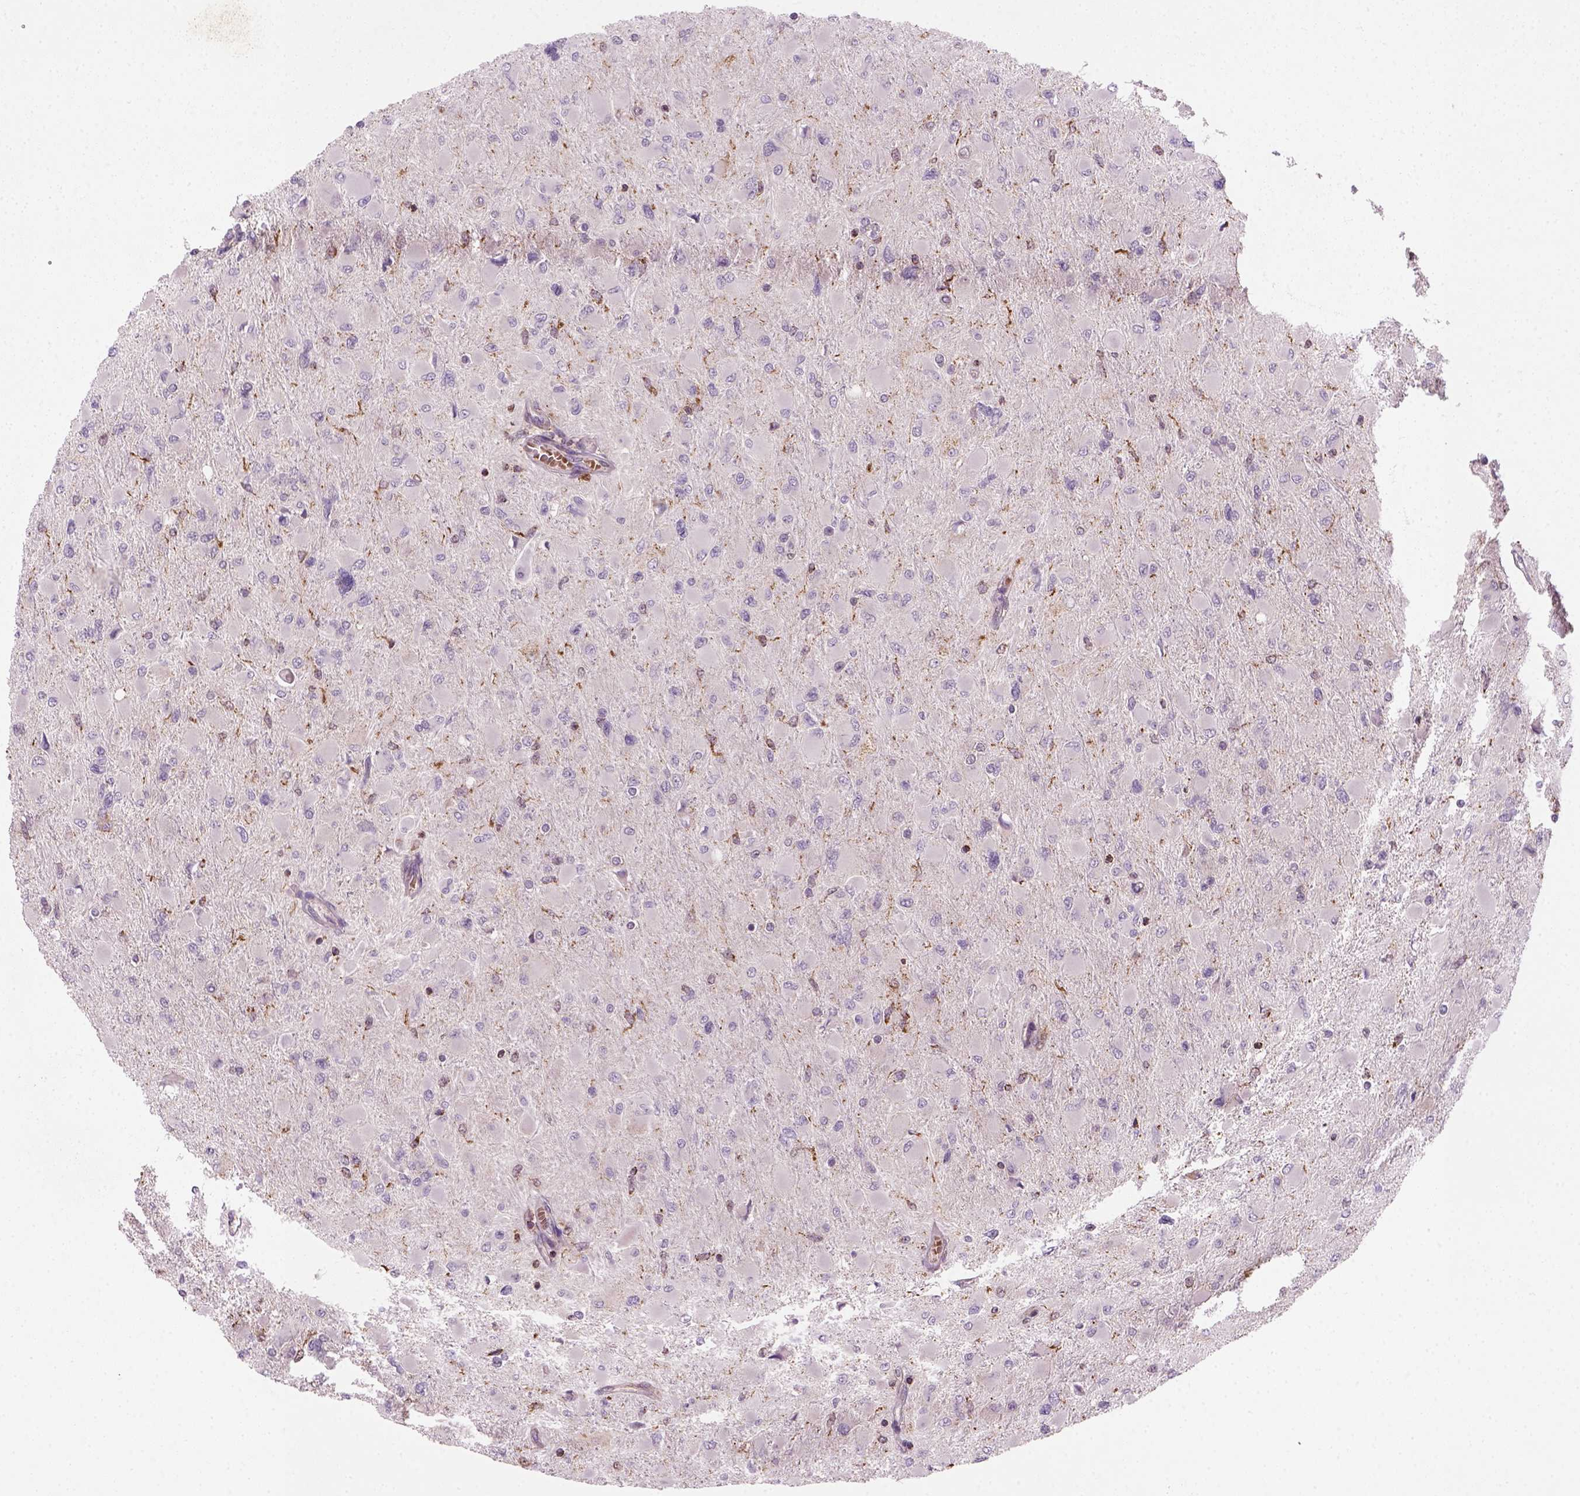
{"staining": {"intensity": "negative", "quantity": "none", "location": "none"}, "tissue": "glioma", "cell_type": "Tumor cells", "image_type": "cancer", "snomed": [{"axis": "morphology", "description": "Glioma, malignant, High grade"}, {"axis": "topography", "description": "Cerebral cortex"}], "caption": "Malignant high-grade glioma was stained to show a protein in brown. There is no significant staining in tumor cells. (IHC, brightfield microscopy, high magnification).", "gene": "NUDT16L1", "patient": {"sex": "female", "age": 36}}